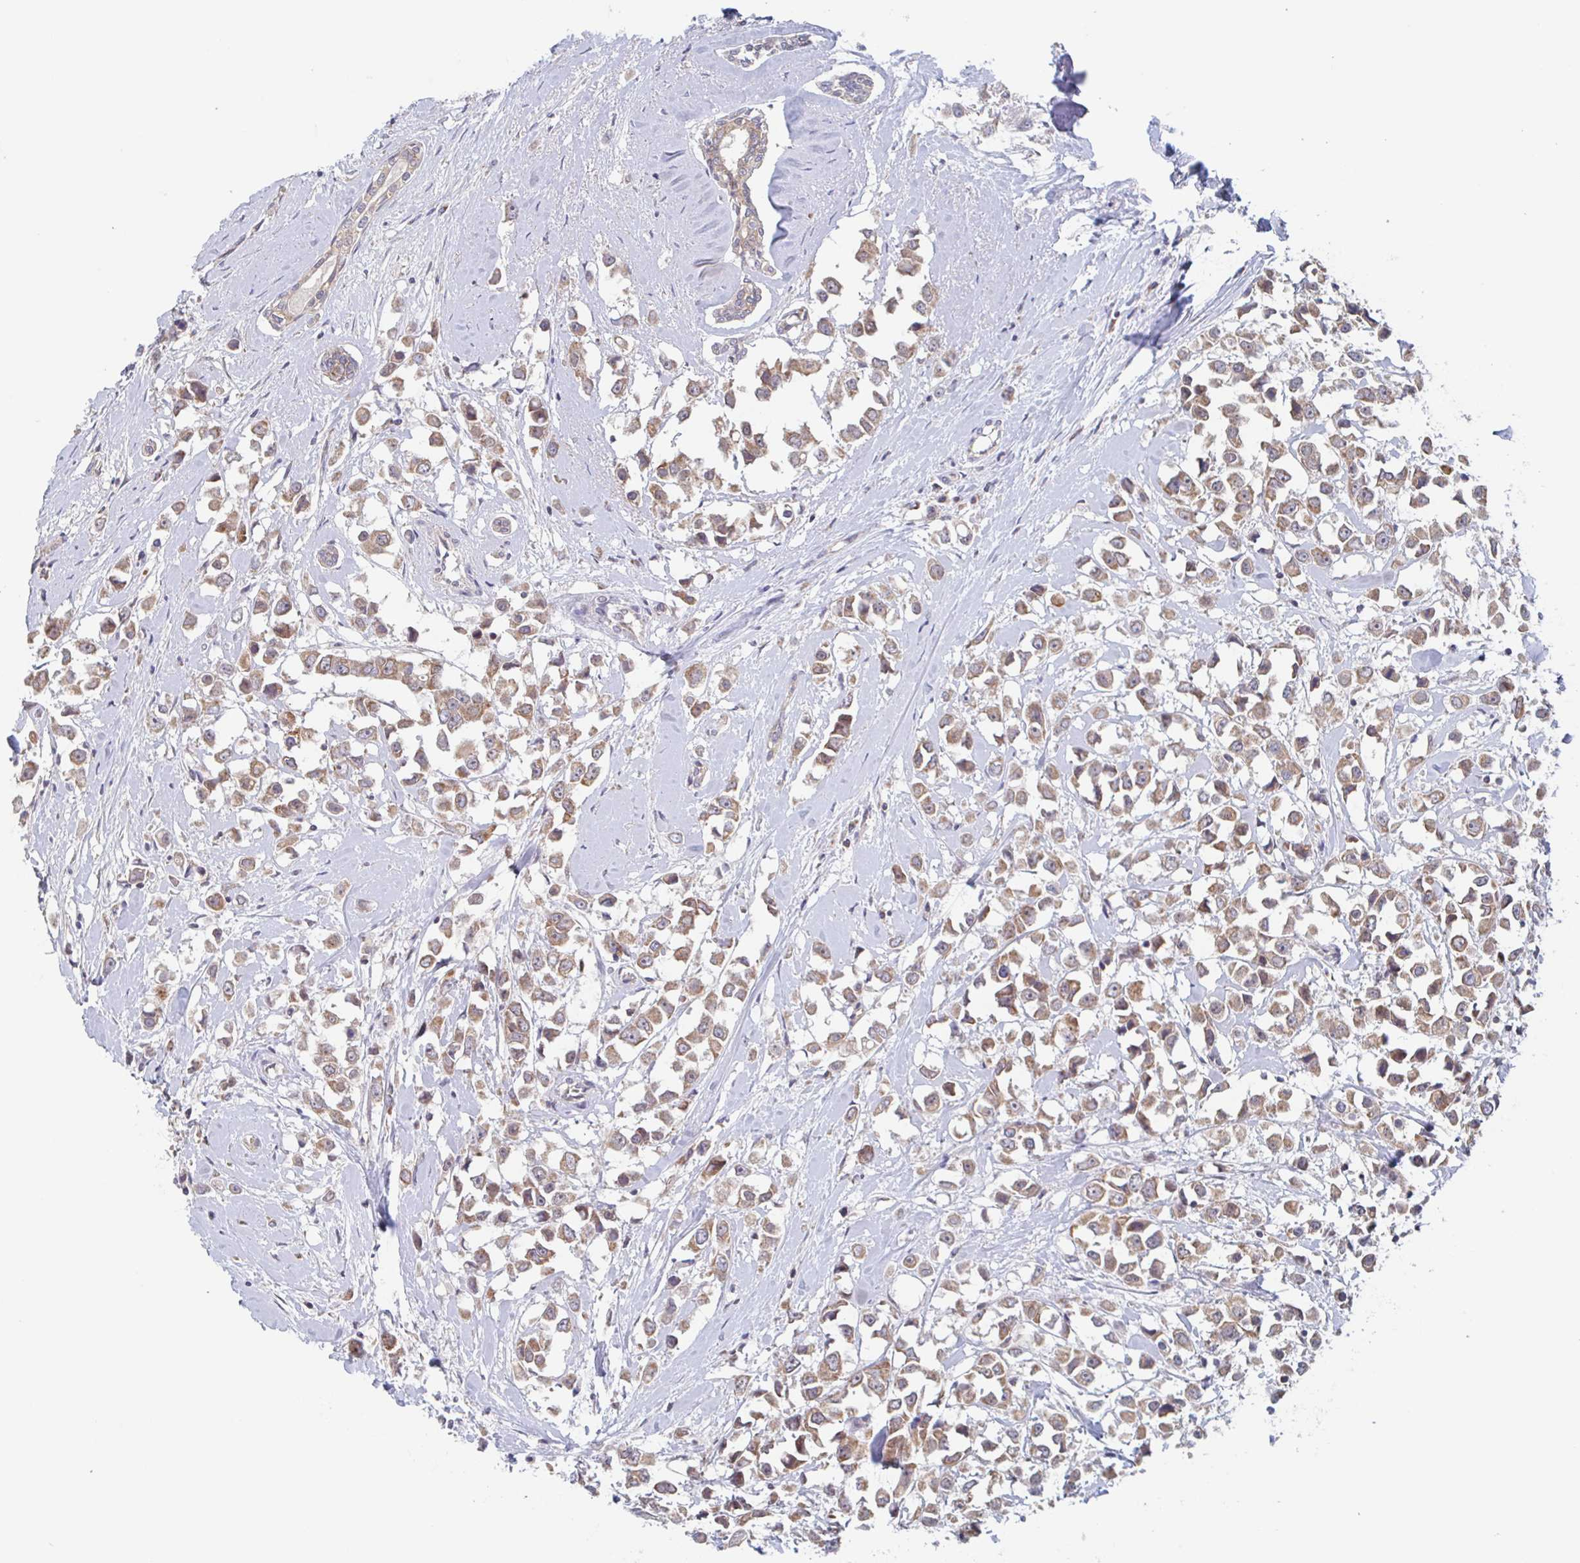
{"staining": {"intensity": "moderate", "quantity": ">75%", "location": "cytoplasmic/membranous"}, "tissue": "breast cancer", "cell_type": "Tumor cells", "image_type": "cancer", "snomed": [{"axis": "morphology", "description": "Duct carcinoma"}, {"axis": "topography", "description": "Breast"}], "caption": "Protein staining of breast cancer tissue shows moderate cytoplasmic/membranous staining in about >75% of tumor cells.", "gene": "SURF1", "patient": {"sex": "female", "age": 61}}